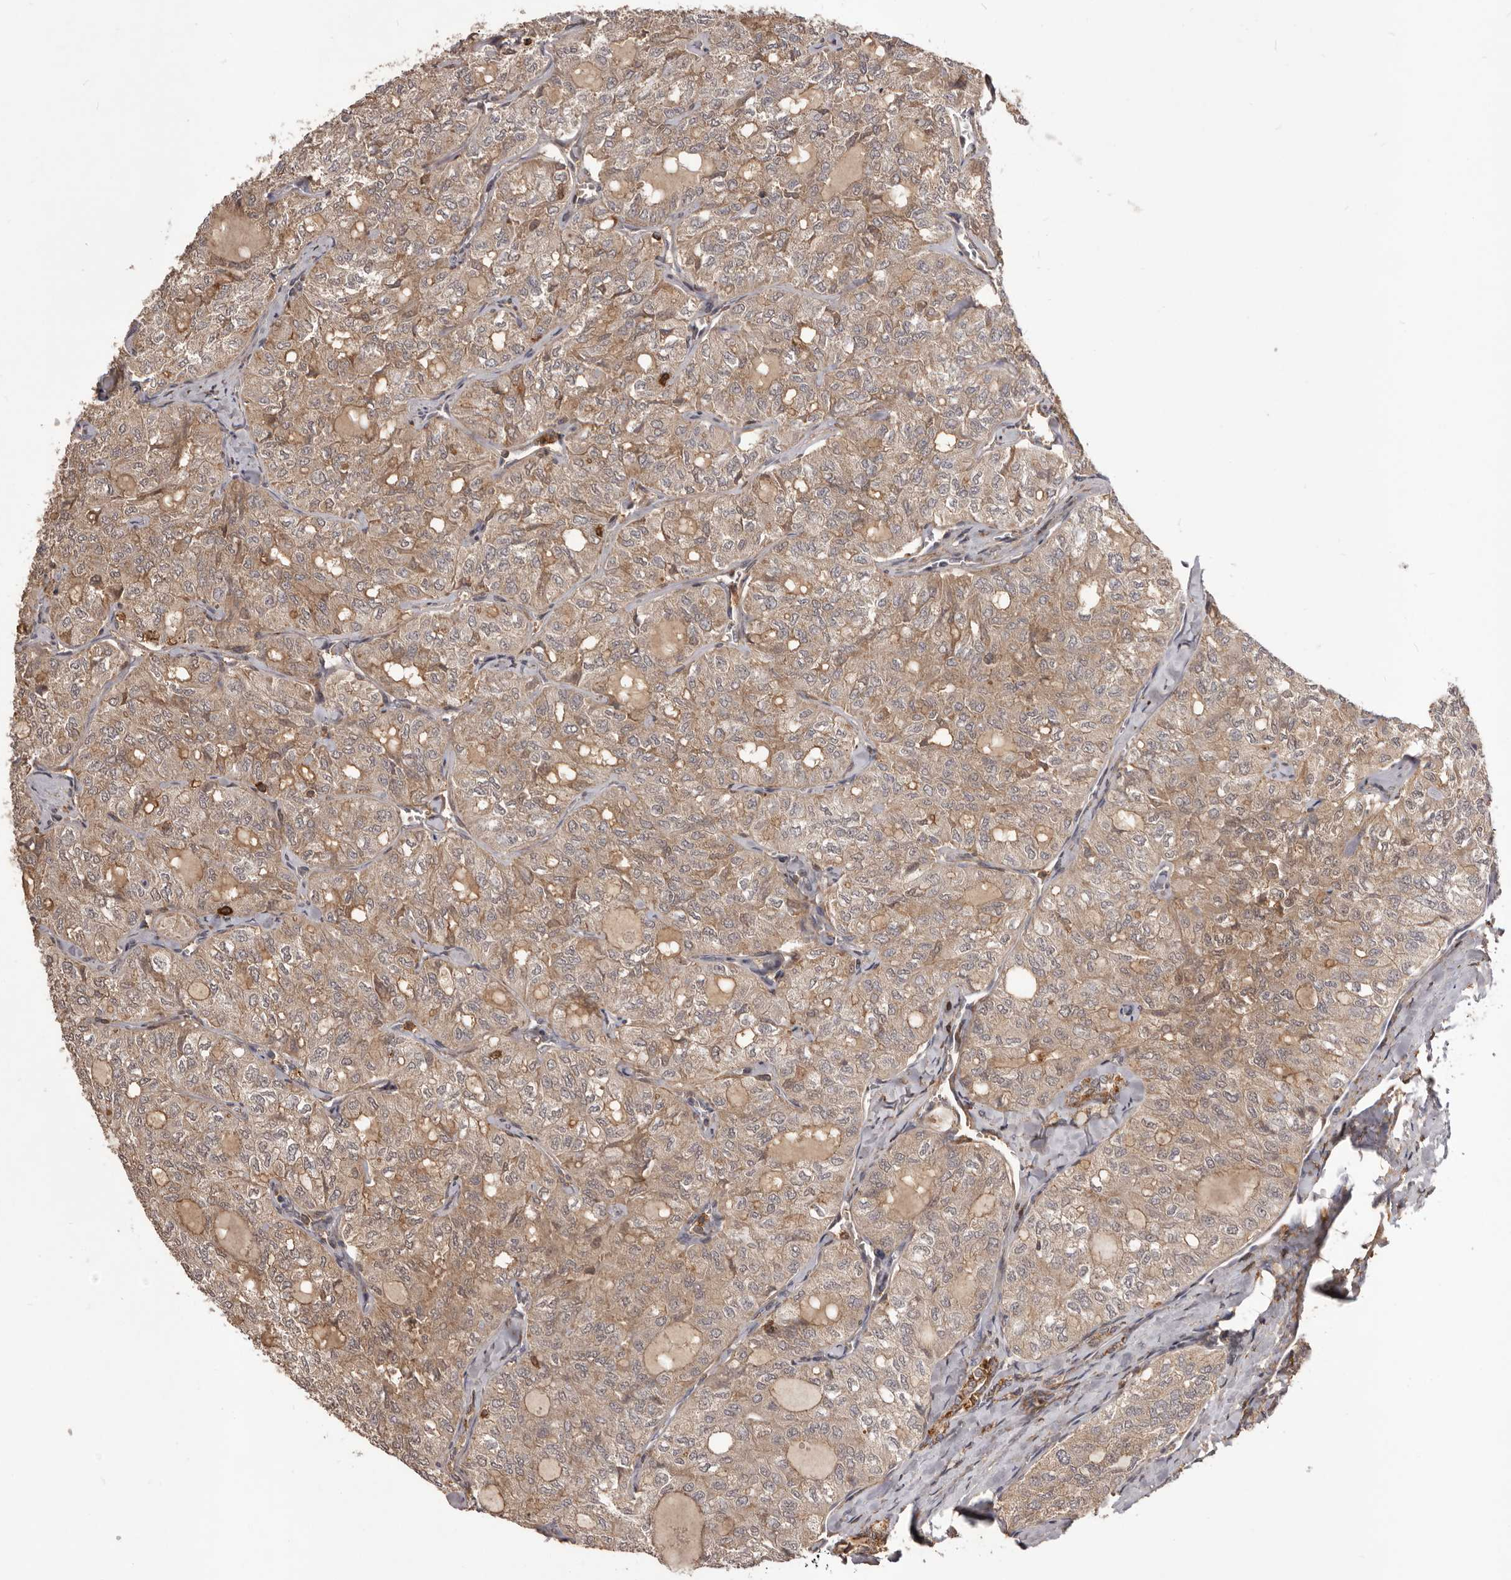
{"staining": {"intensity": "weak", "quantity": ">75%", "location": "cytoplasmic/membranous"}, "tissue": "thyroid cancer", "cell_type": "Tumor cells", "image_type": "cancer", "snomed": [{"axis": "morphology", "description": "Follicular adenoma carcinoma, NOS"}, {"axis": "topography", "description": "Thyroid gland"}], "caption": "Thyroid cancer (follicular adenoma carcinoma) stained with a protein marker displays weak staining in tumor cells.", "gene": "GLIPR2", "patient": {"sex": "male", "age": 75}}